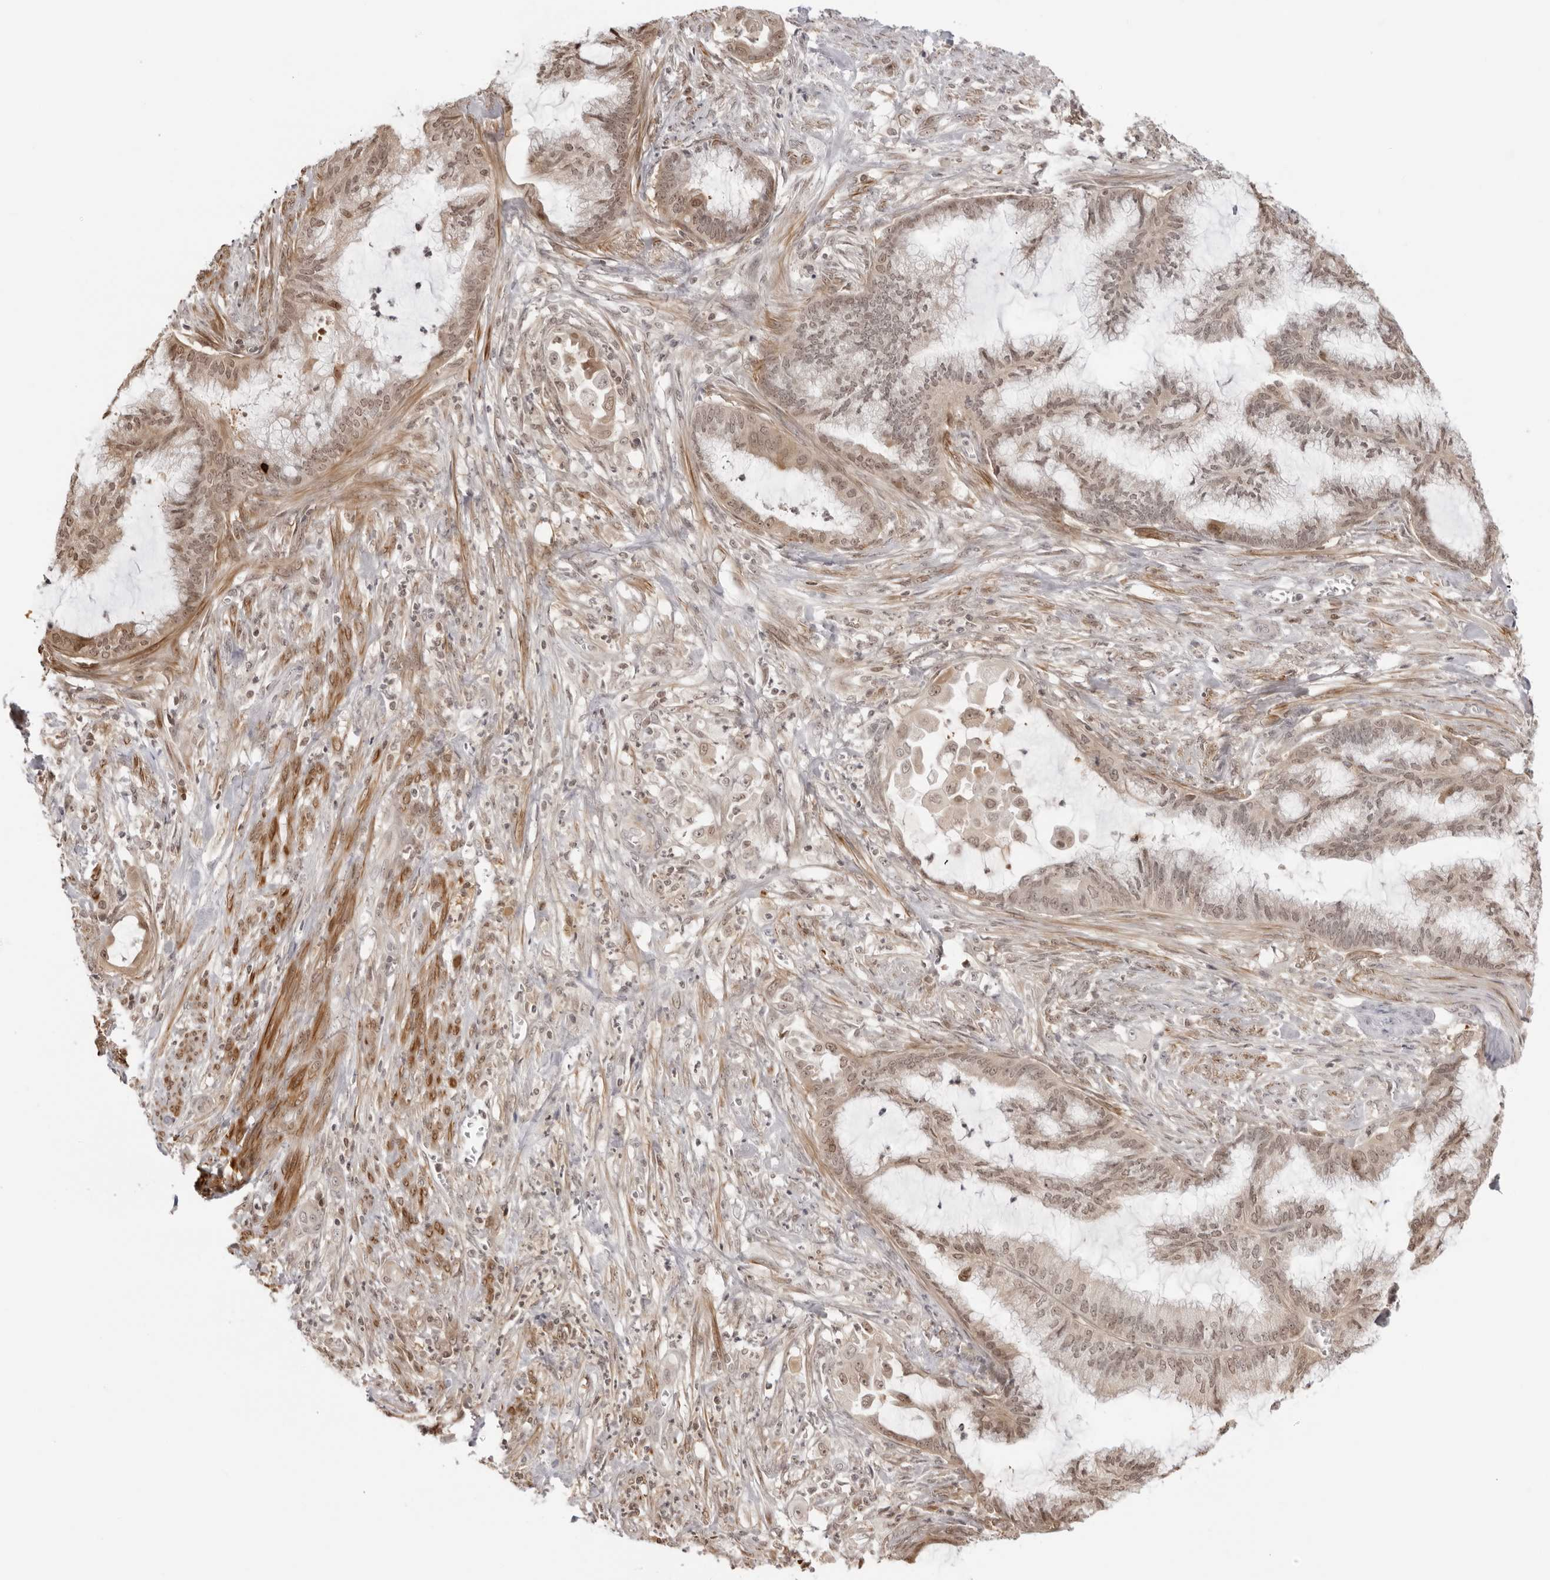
{"staining": {"intensity": "weak", "quantity": ">75%", "location": "nuclear"}, "tissue": "endometrial cancer", "cell_type": "Tumor cells", "image_type": "cancer", "snomed": [{"axis": "morphology", "description": "Adenocarcinoma, NOS"}, {"axis": "topography", "description": "Endometrium"}], "caption": "Endometrial cancer was stained to show a protein in brown. There is low levels of weak nuclear staining in about >75% of tumor cells.", "gene": "RNF146", "patient": {"sex": "female", "age": 86}}